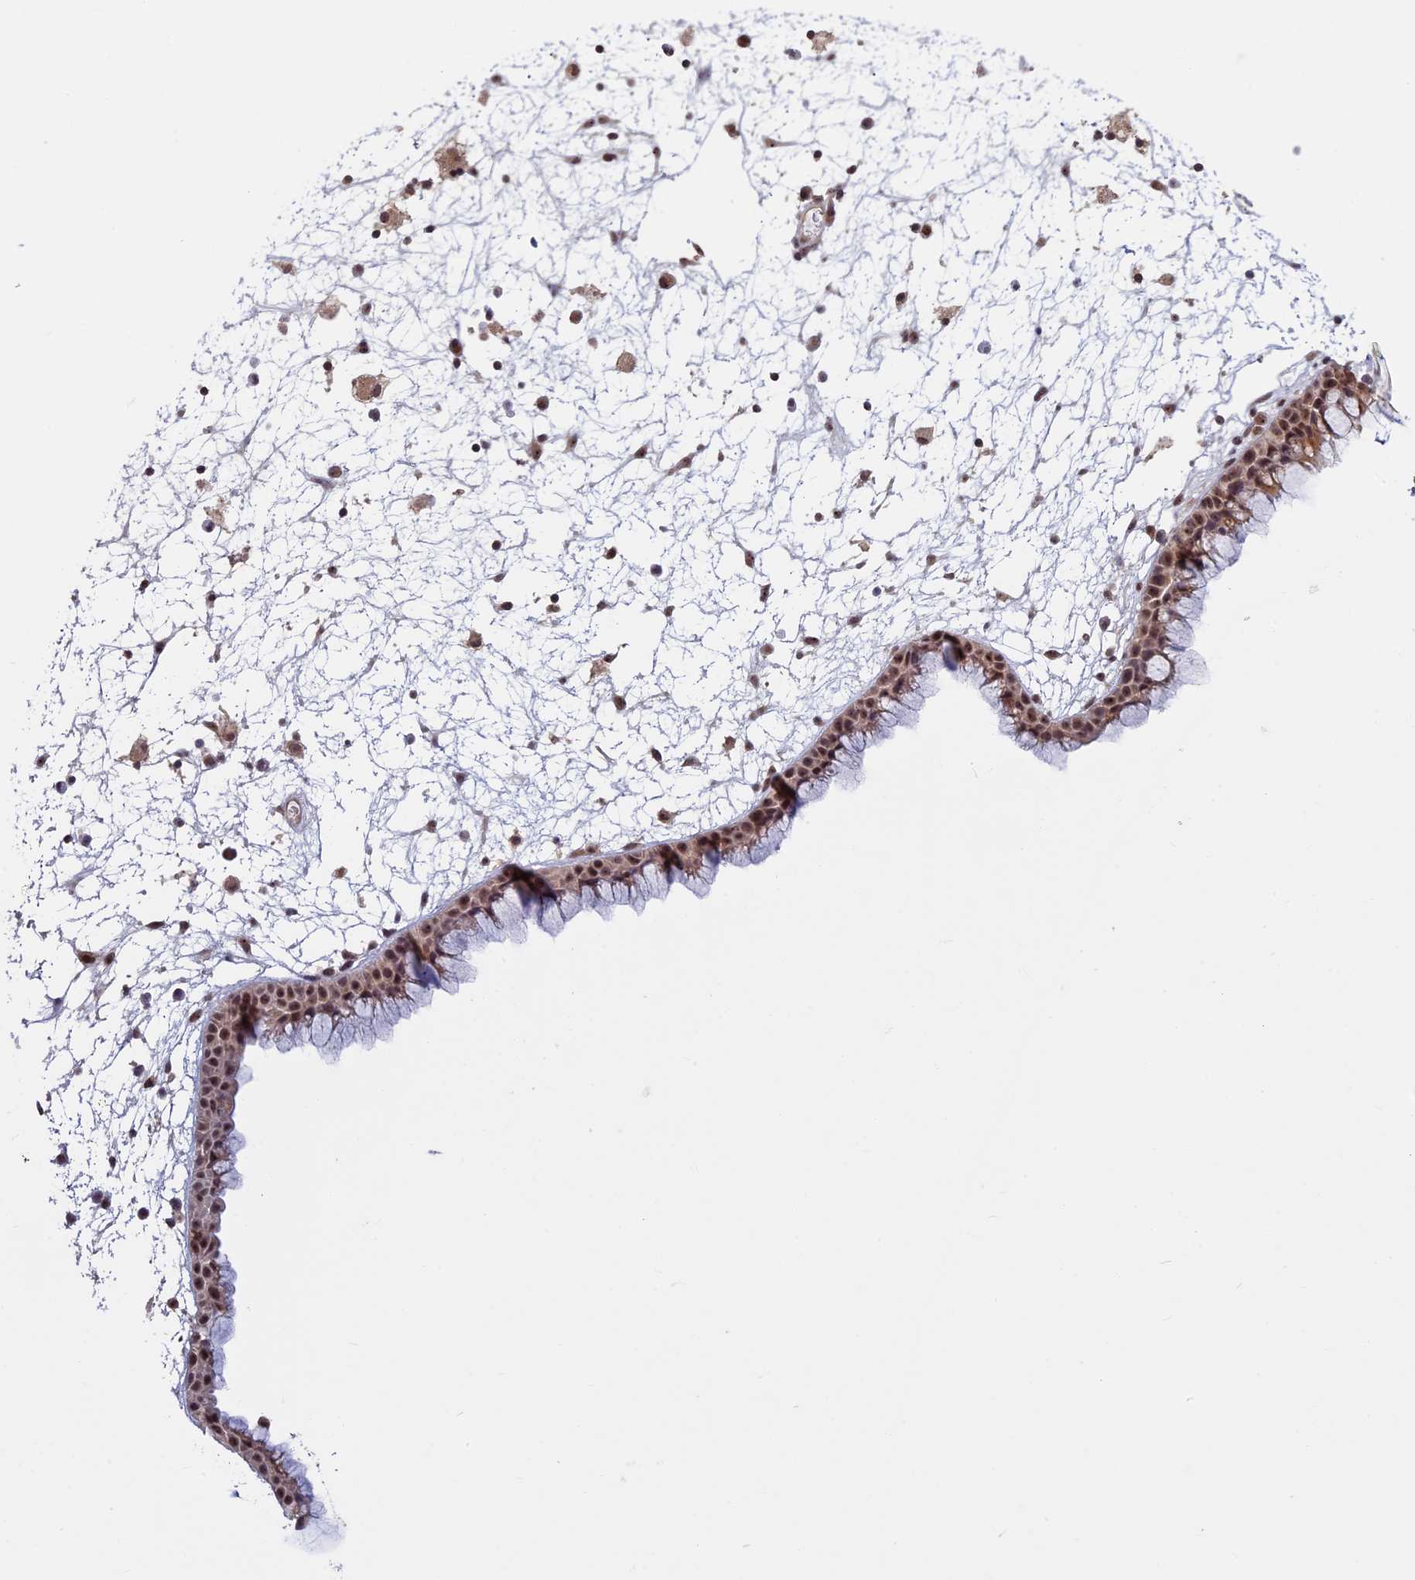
{"staining": {"intensity": "moderate", "quantity": ">75%", "location": "cytoplasmic/membranous,nuclear"}, "tissue": "nasopharynx", "cell_type": "Respiratory epithelial cells", "image_type": "normal", "snomed": [{"axis": "morphology", "description": "Normal tissue, NOS"}, {"axis": "morphology", "description": "Inflammation, NOS"}, {"axis": "morphology", "description": "Malignant melanoma, Metastatic site"}, {"axis": "topography", "description": "Nasopharynx"}], "caption": "Moderate cytoplasmic/membranous,nuclear staining for a protein is identified in about >75% of respiratory epithelial cells of benign nasopharynx using immunohistochemistry (IHC).", "gene": "SPIRE1", "patient": {"sex": "male", "age": 70}}